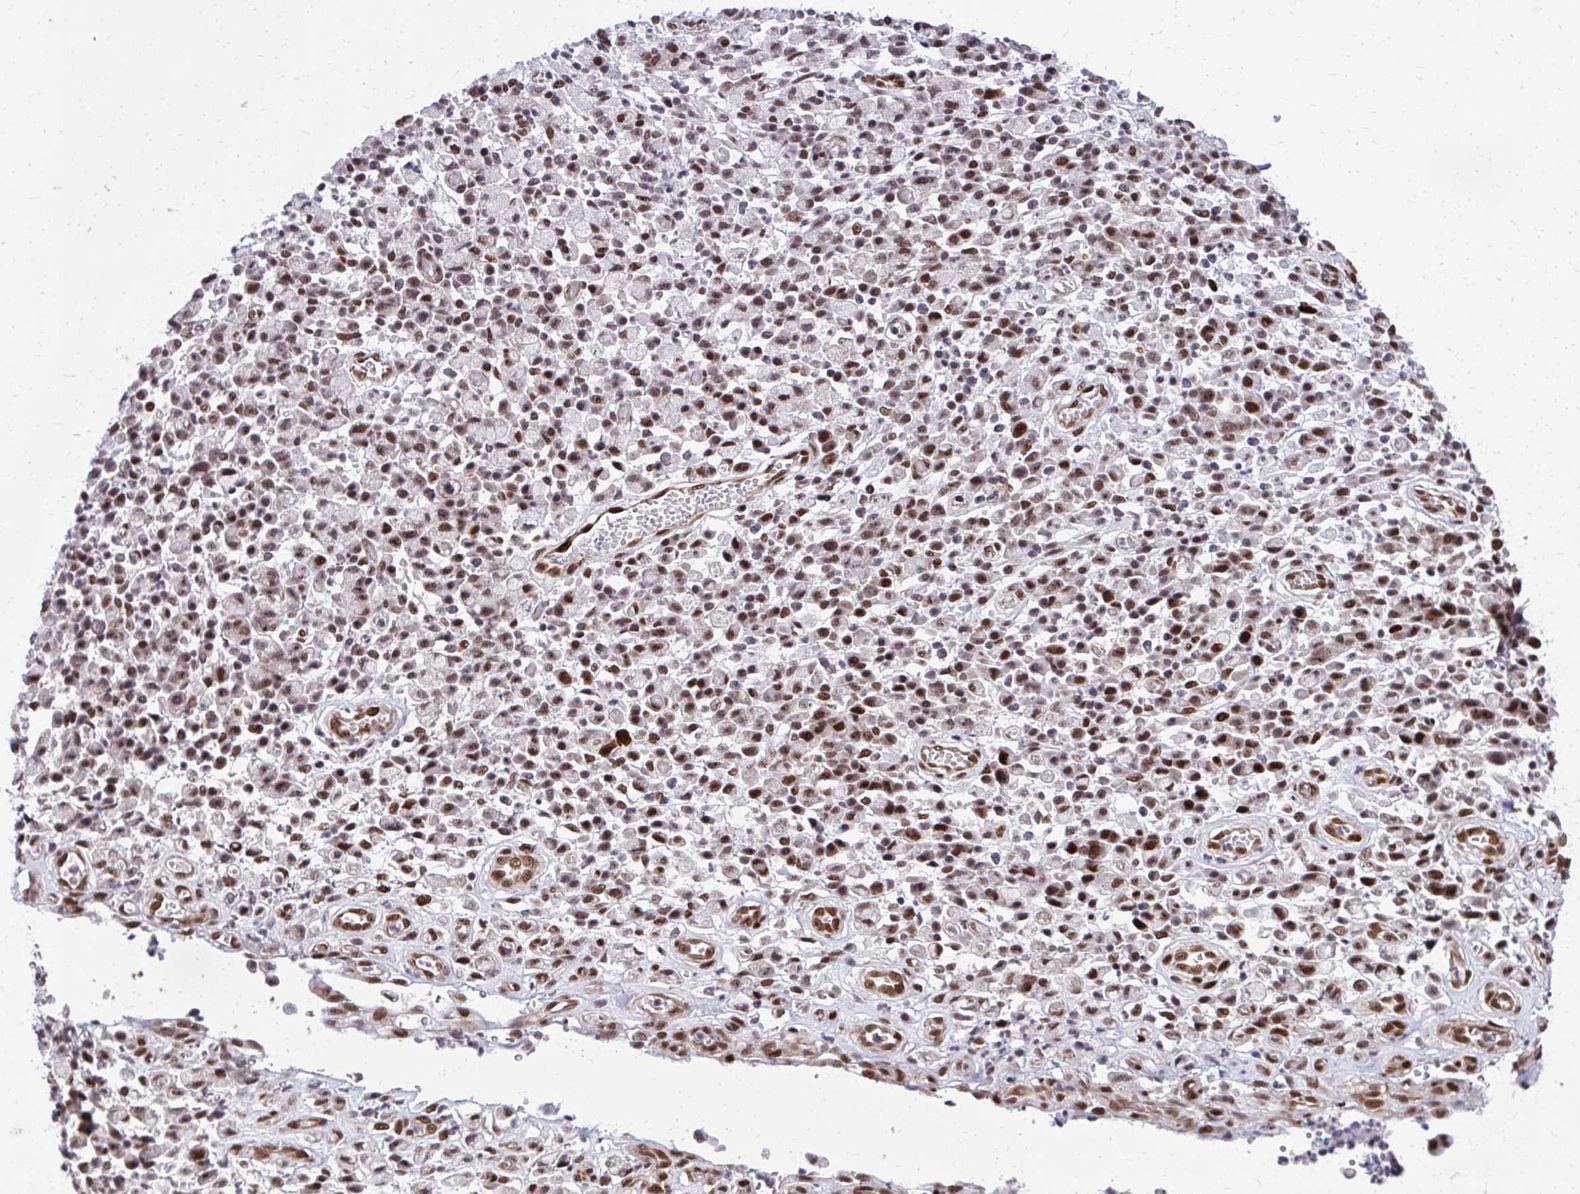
{"staining": {"intensity": "strong", "quantity": ">75%", "location": "nuclear"}, "tissue": "stomach cancer", "cell_type": "Tumor cells", "image_type": "cancer", "snomed": [{"axis": "morphology", "description": "Adenocarcinoma, NOS"}, {"axis": "topography", "description": "Stomach"}], "caption": "DAB immunohistochemical staining of stomach cancer demonstrates strong nuclear protein positivity in approximately >75% of tumor cells. (DAB IHC with brightfield microscopy, high magnification).", "gene": "HOXA4", "patient": {"sex": "male", "age": 77}}